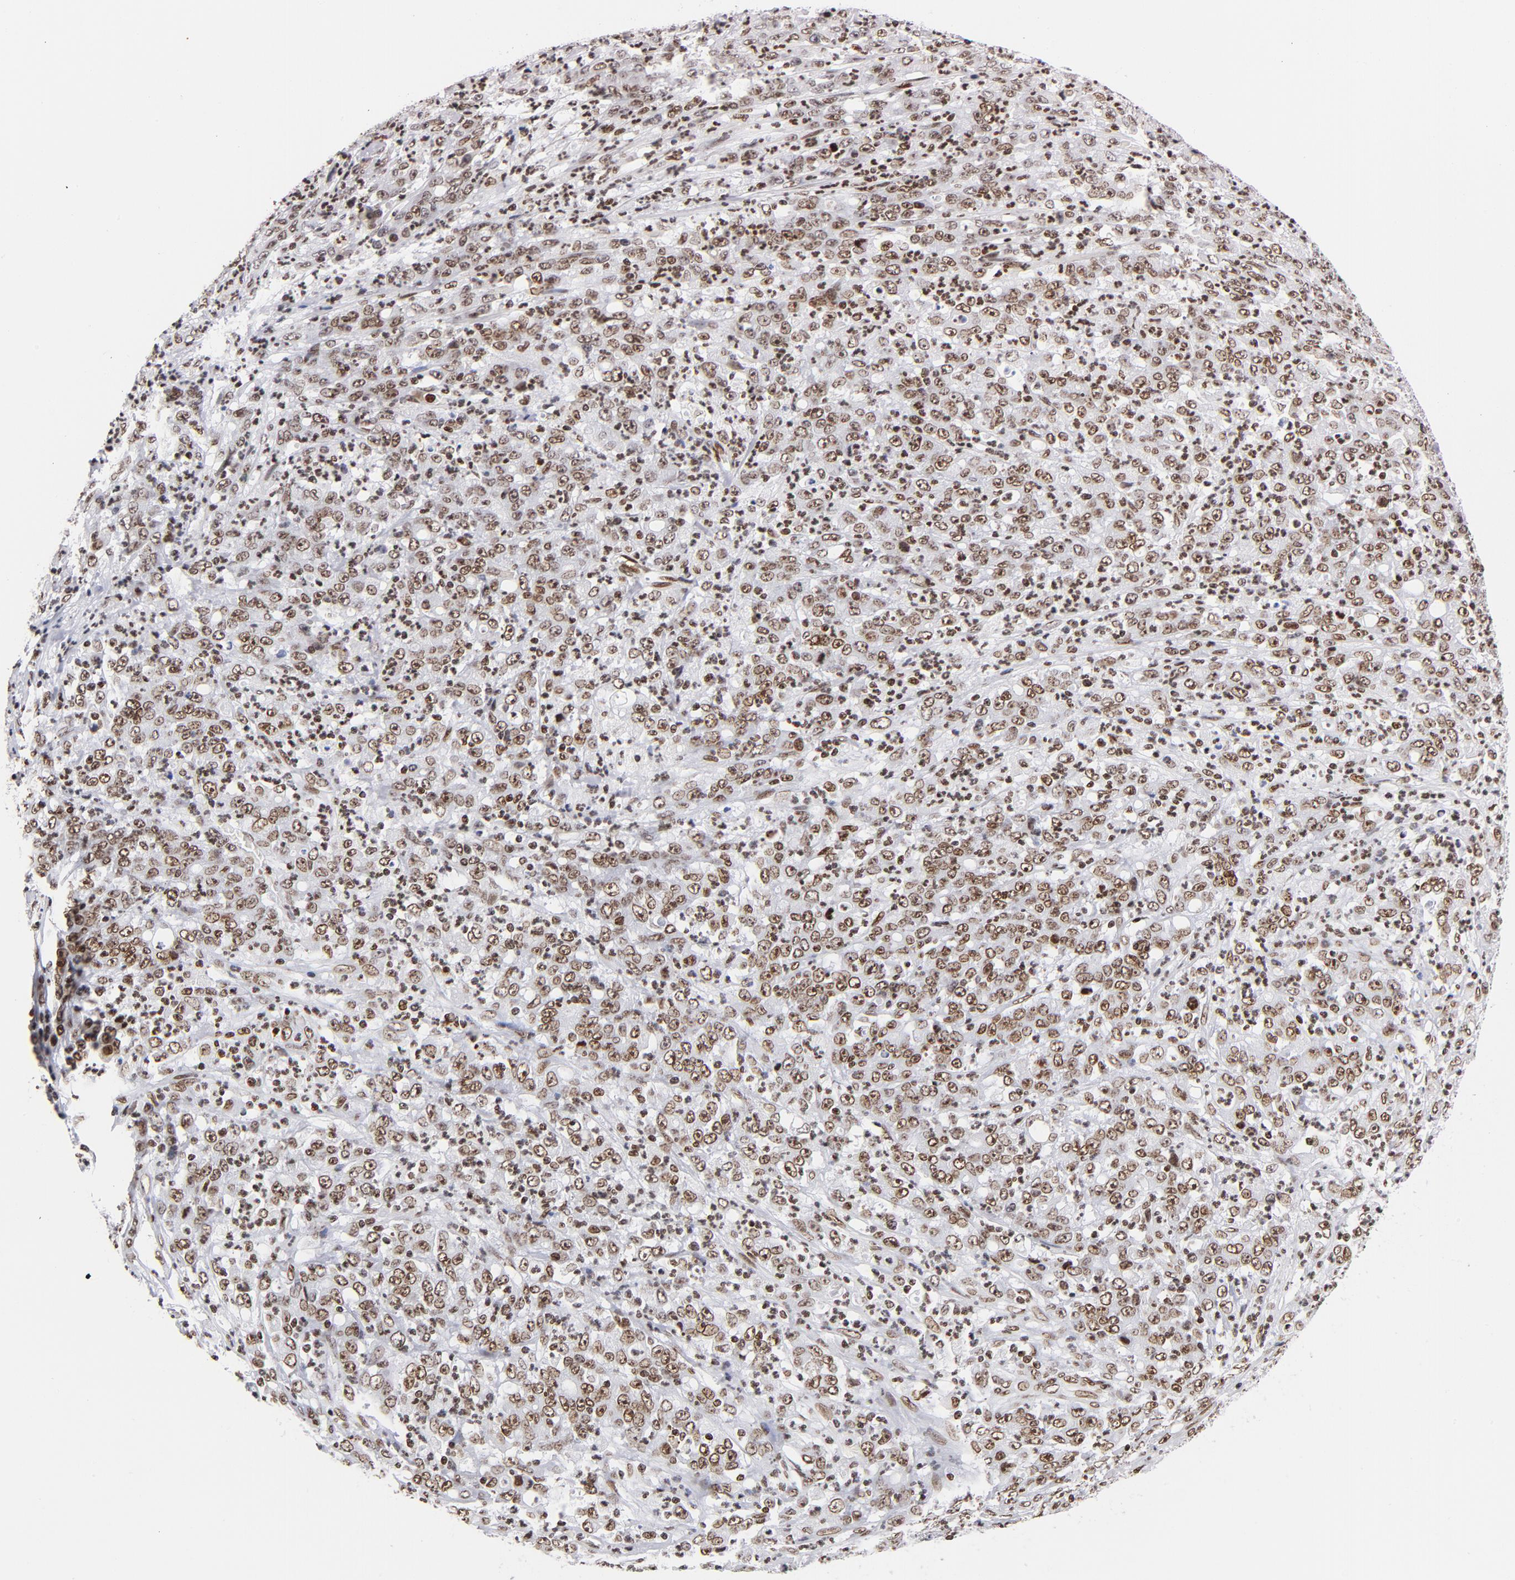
{"staining": {"intensity": "moderate", "quantity": ">75%", "location": "cytoplasmic/membranous,nuclear"}, "tissue": "stomach cancer", "cell_type": "Tumor cells", "image_type": "cancer", "snomed": [{"axis": "morphology", "description": "Adenocarcinoma, NOS"}, {"axis": "topography", "description": "Stomach, lower"}], "caption": "Immunohistochemical staining of stomach adenocarcinoma exhibits moderate cytoplasmic/membranous and nuclear protein staining in approximately >75% of tumor cells.", "gene": "TOP2B", "patient": {"sex": "female", "age": 71}}